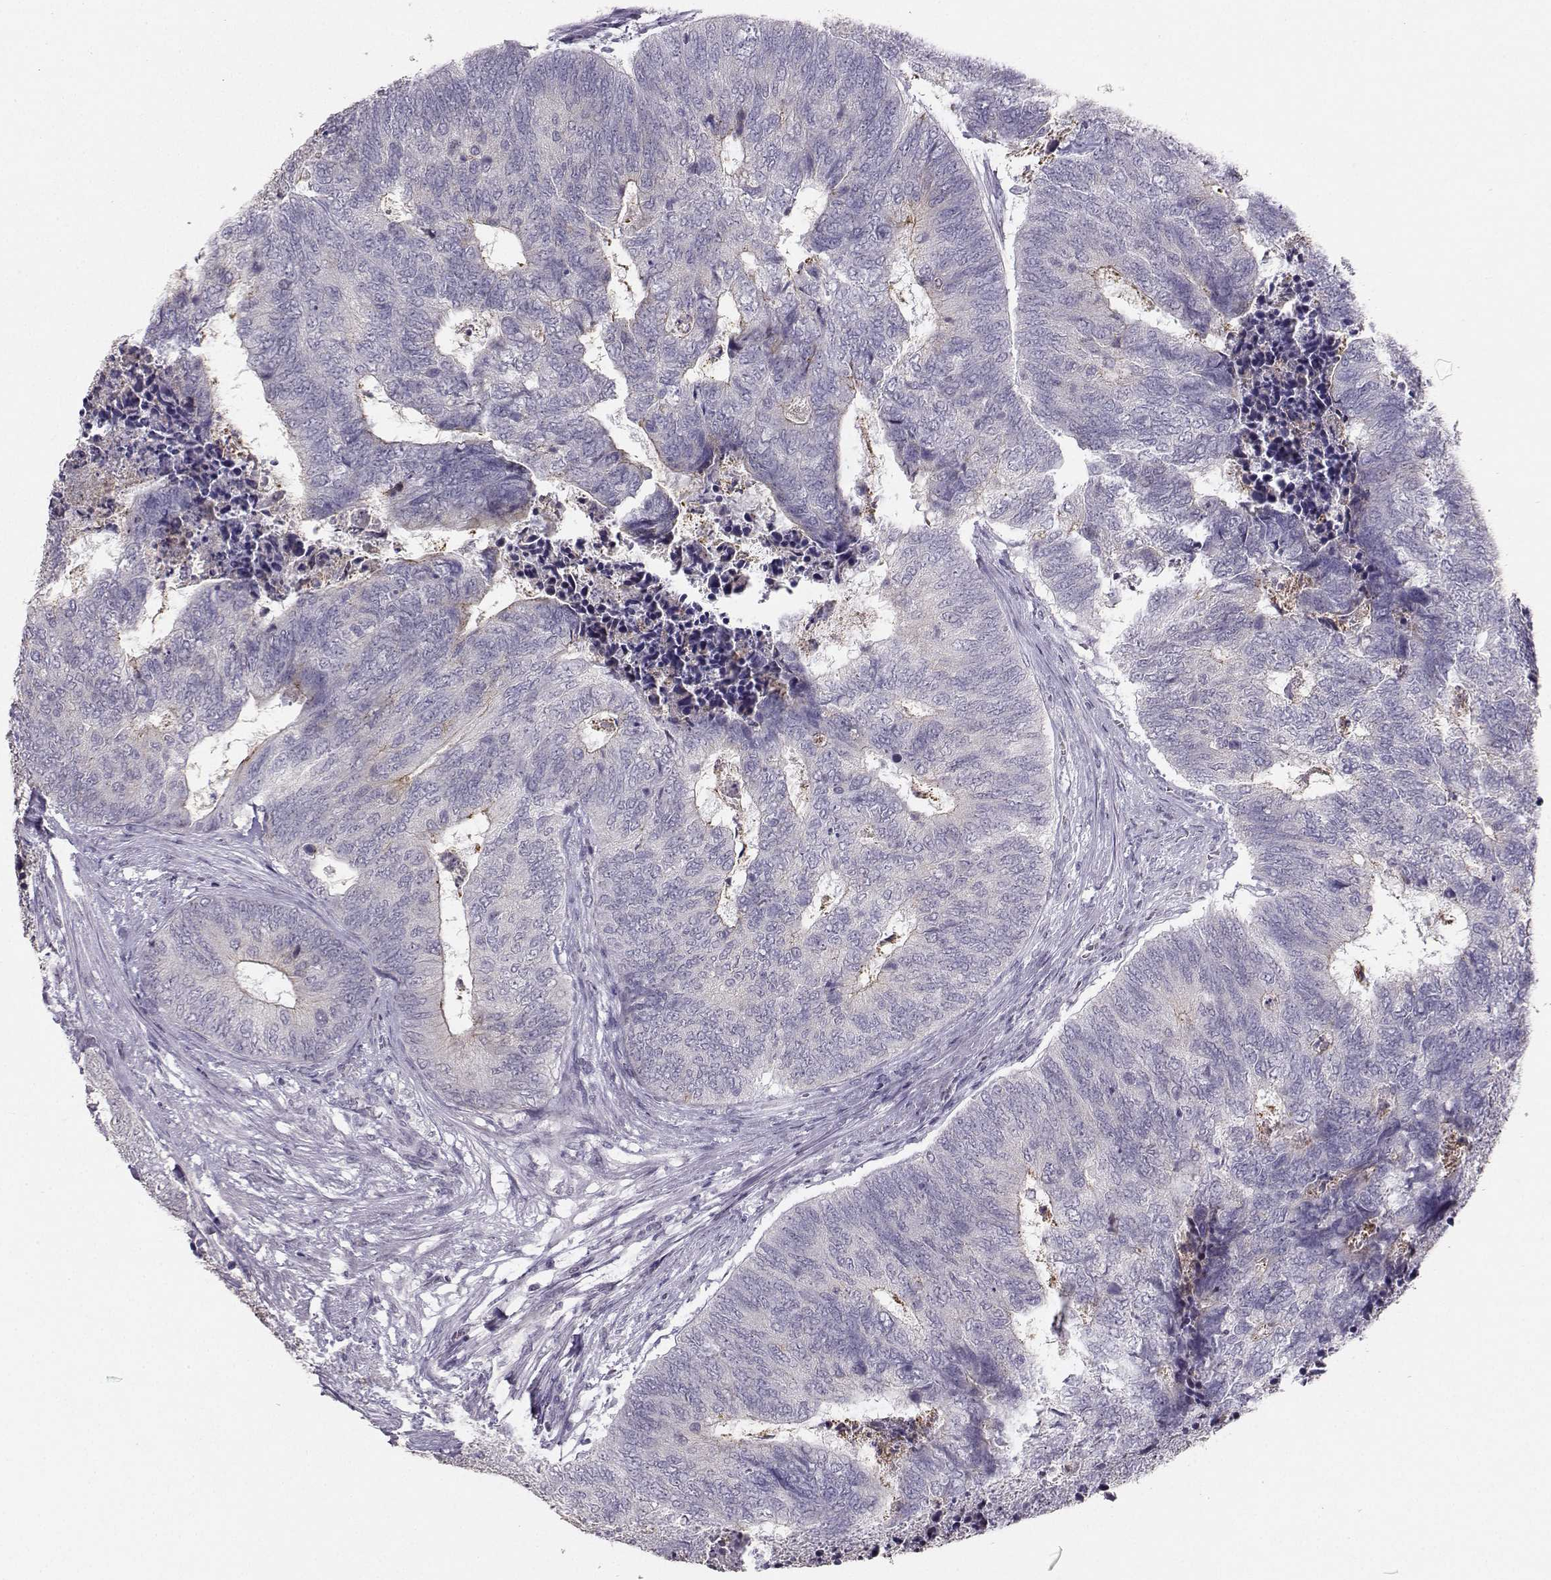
{"staining": {"intensity": "negative", "quantity": "none", "location": "none"}, "tissue": "colorectal cancer", "cell_type": "Tumor cells", "image_type": "cancer", "snomed": [{"axis": "morphology", "description": "Adenocarcinoma, NOS"}, {"axis": "topography", "description": "Colon"}], "caption": "There is no significant expression in tumor cells of colorectal cancer.", "gene": "PKP2", "patient": {"sex": "female", "age": 67}}